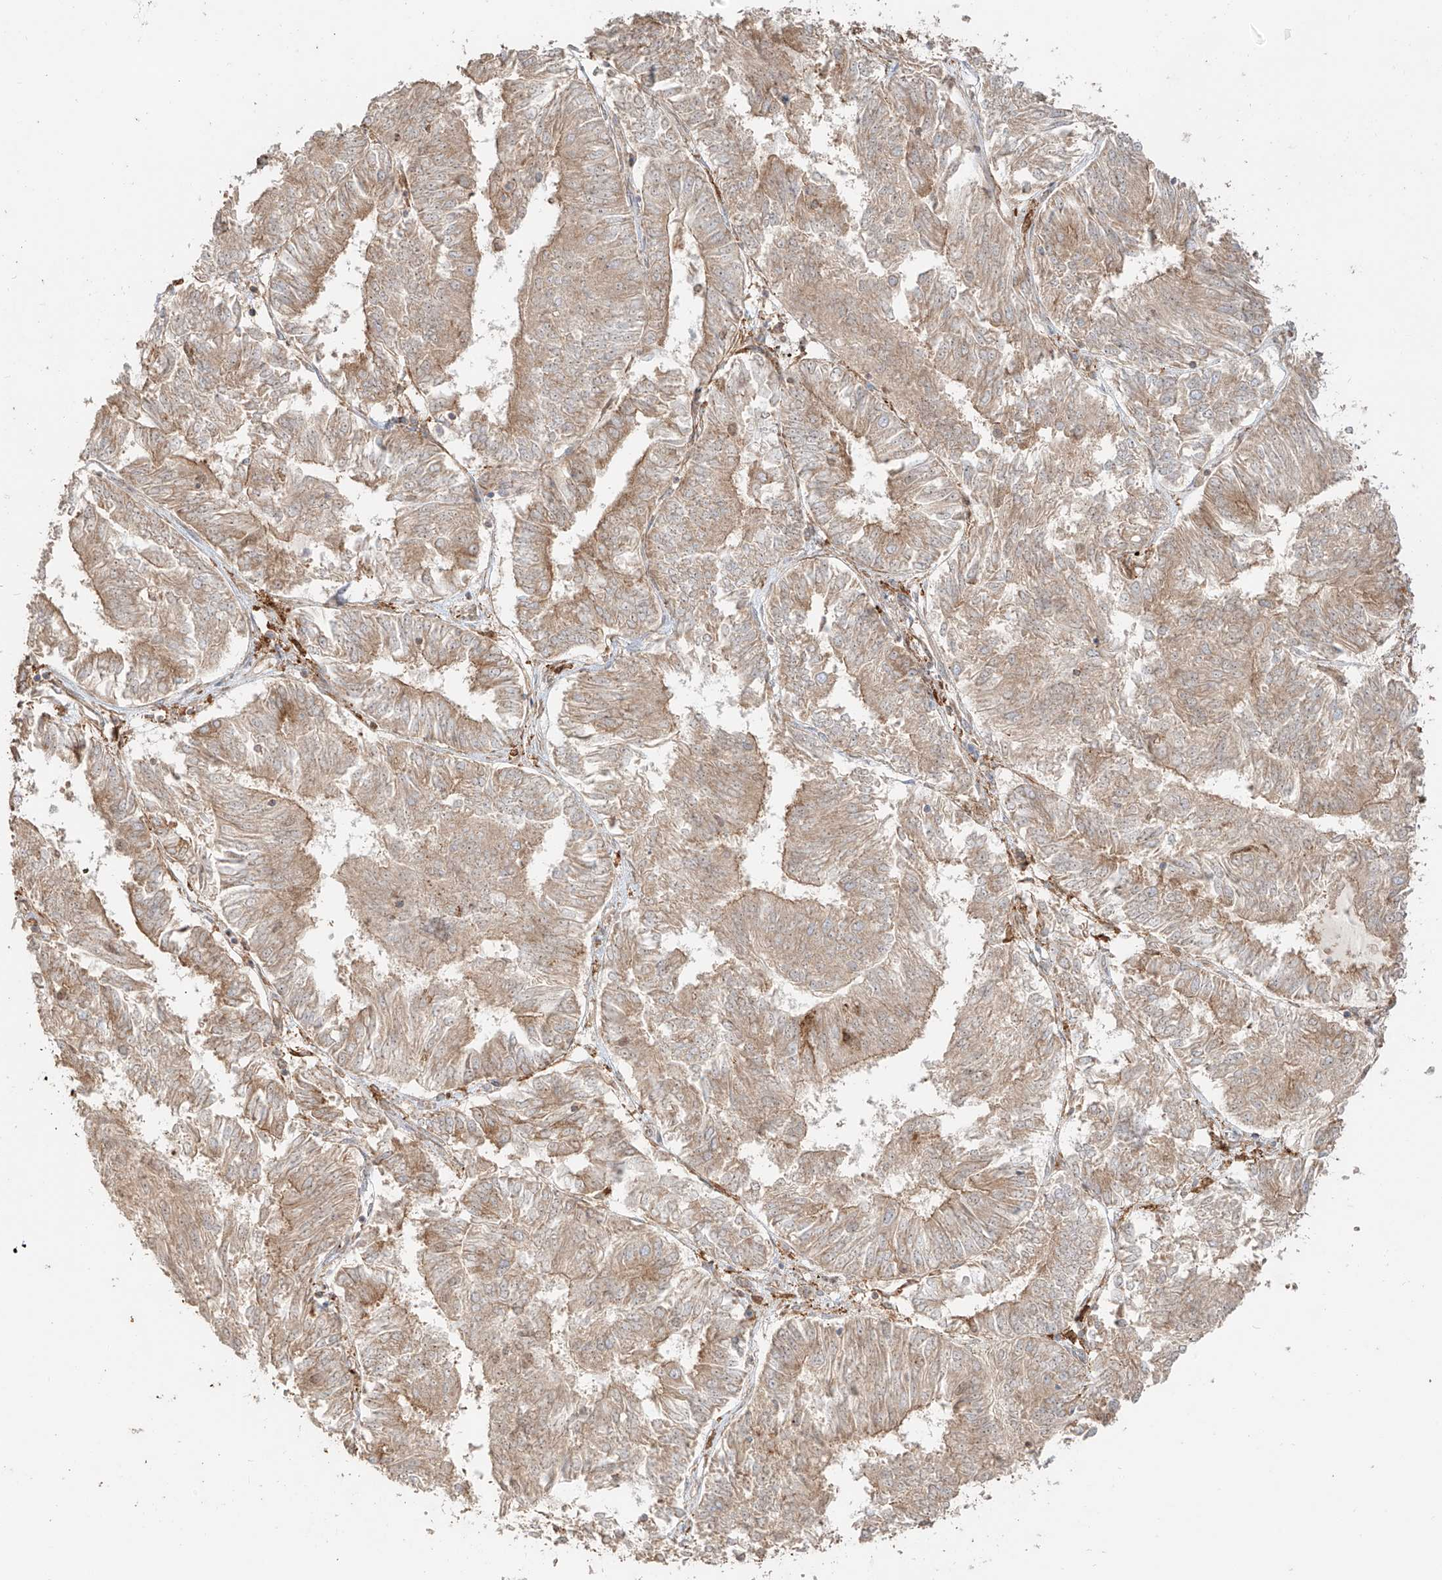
{"staining": {"intensity": "weak", "quantity": ">75%", "location": "cytoplasmic/membranous"}, "tissue": "endometrial cancer", "cell_type": "Tumor cells", "image_type": "cancer", "snomed": [{"axis": "morphology", "description": "Adenocarcinoma, NOS"}, {"axis": "topography", "description": "Endometrium"}], "caption": "Endometrial cancer stained with immunohistochemistry reveals weak cytoplasmic/membranous positivity in about >75% of tumor cells.", "gene": "SNX9", "patient": {"sex": "female", "age": 58}}